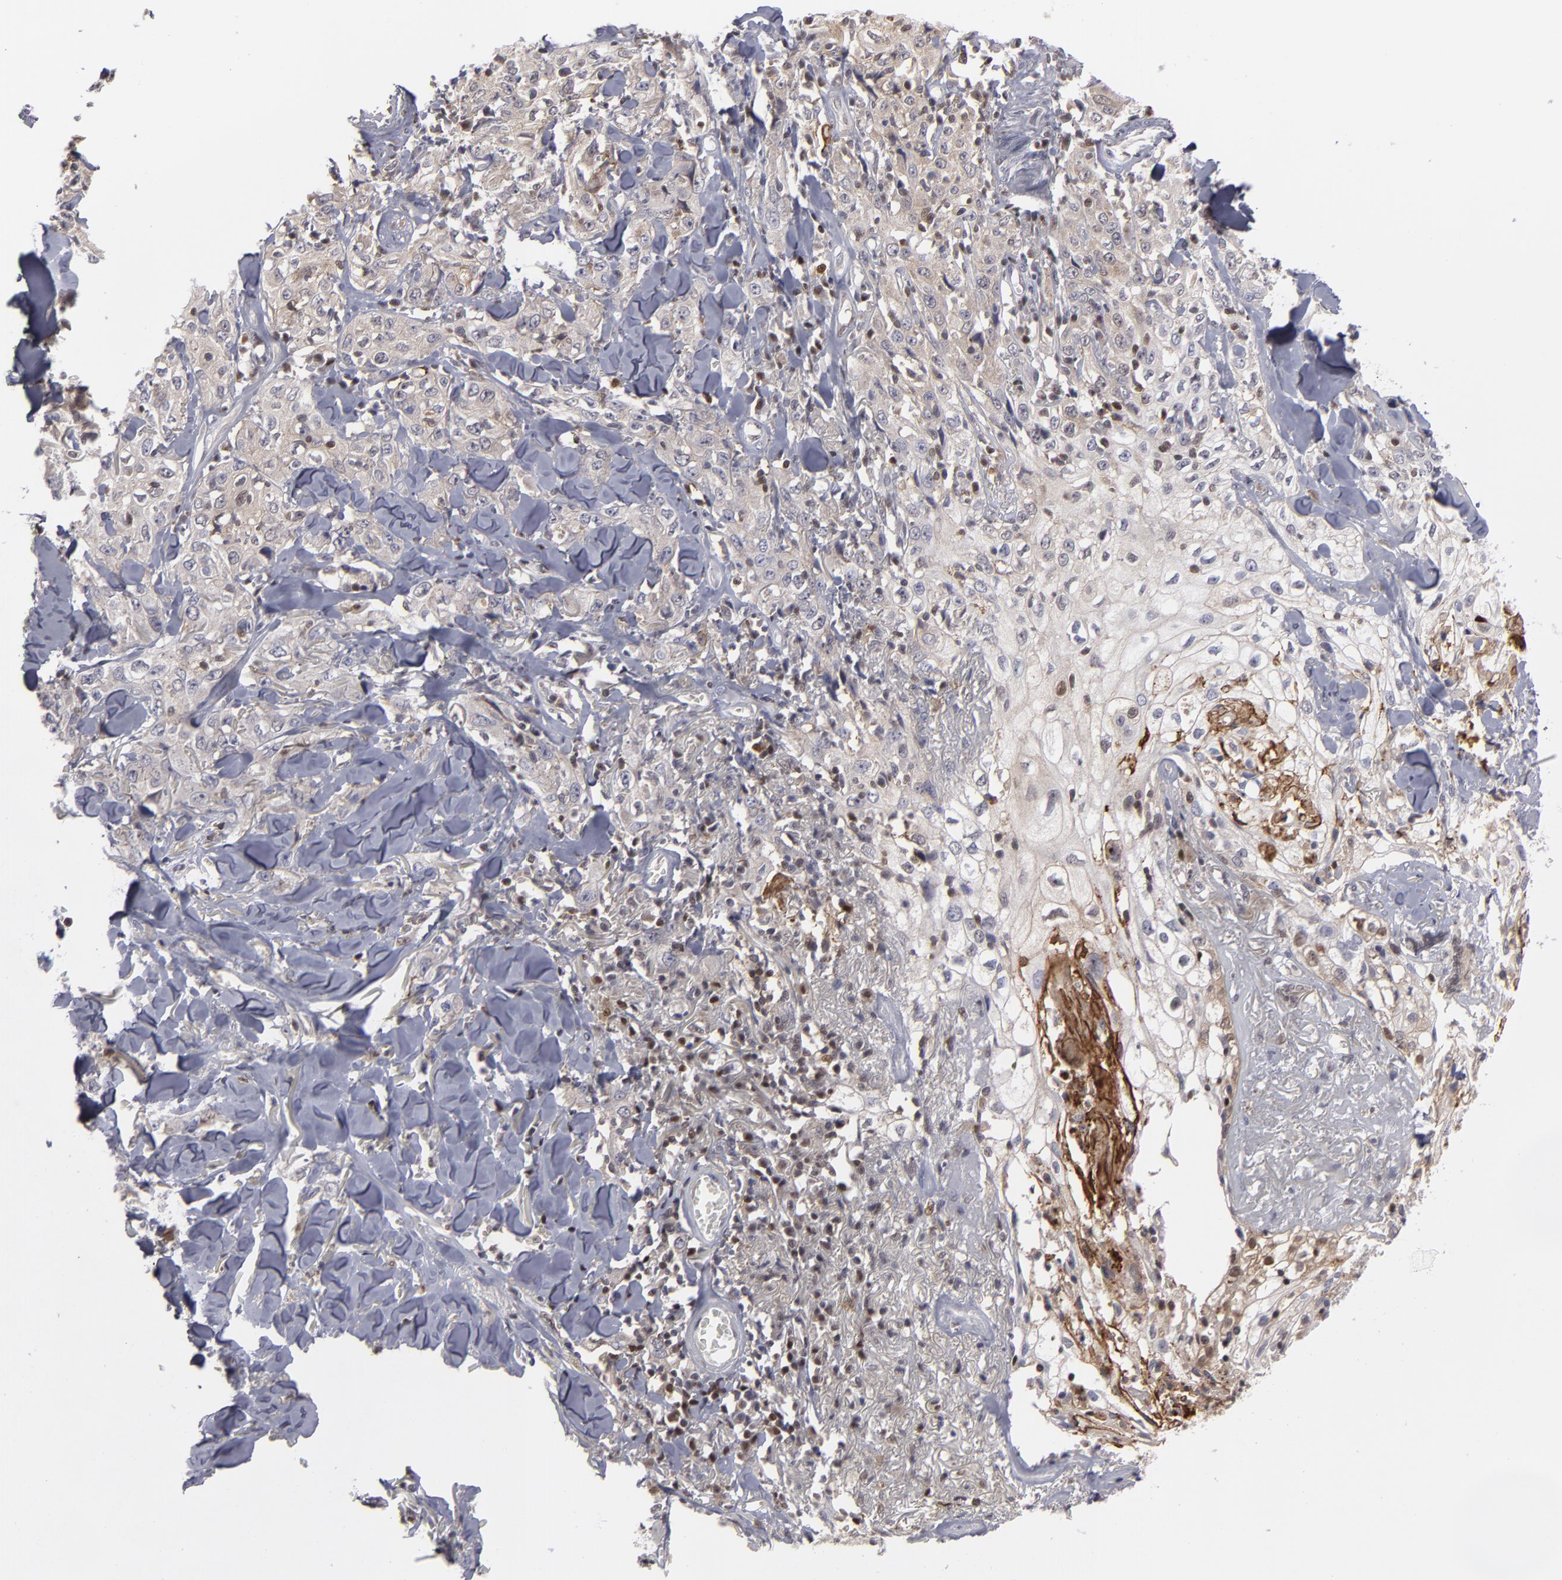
{"staining": {"intensity": "moderate", "quantity": "25%-75%", "location": "cytoplasmic/membranous,nuclear"}, "tissue": "skin cancer", "cell_type": "Tumor cells", "image_type": "cancer", "snomed": [{"axis": "morphology", "description": "Squamous cell carcinoma, NOS"}, {"axis": "topography", "description": "Skin"}], "caption": "Protein expression by immunohistochemistry (IHC) demonstrates moderate cytoplasmic/membranous and nuclear expression in approximately 25%-75% of tumor cells in skin squamous cell carcinoma.", "gene": "GSR", "patient": {"sex": "male", "age": 65}}